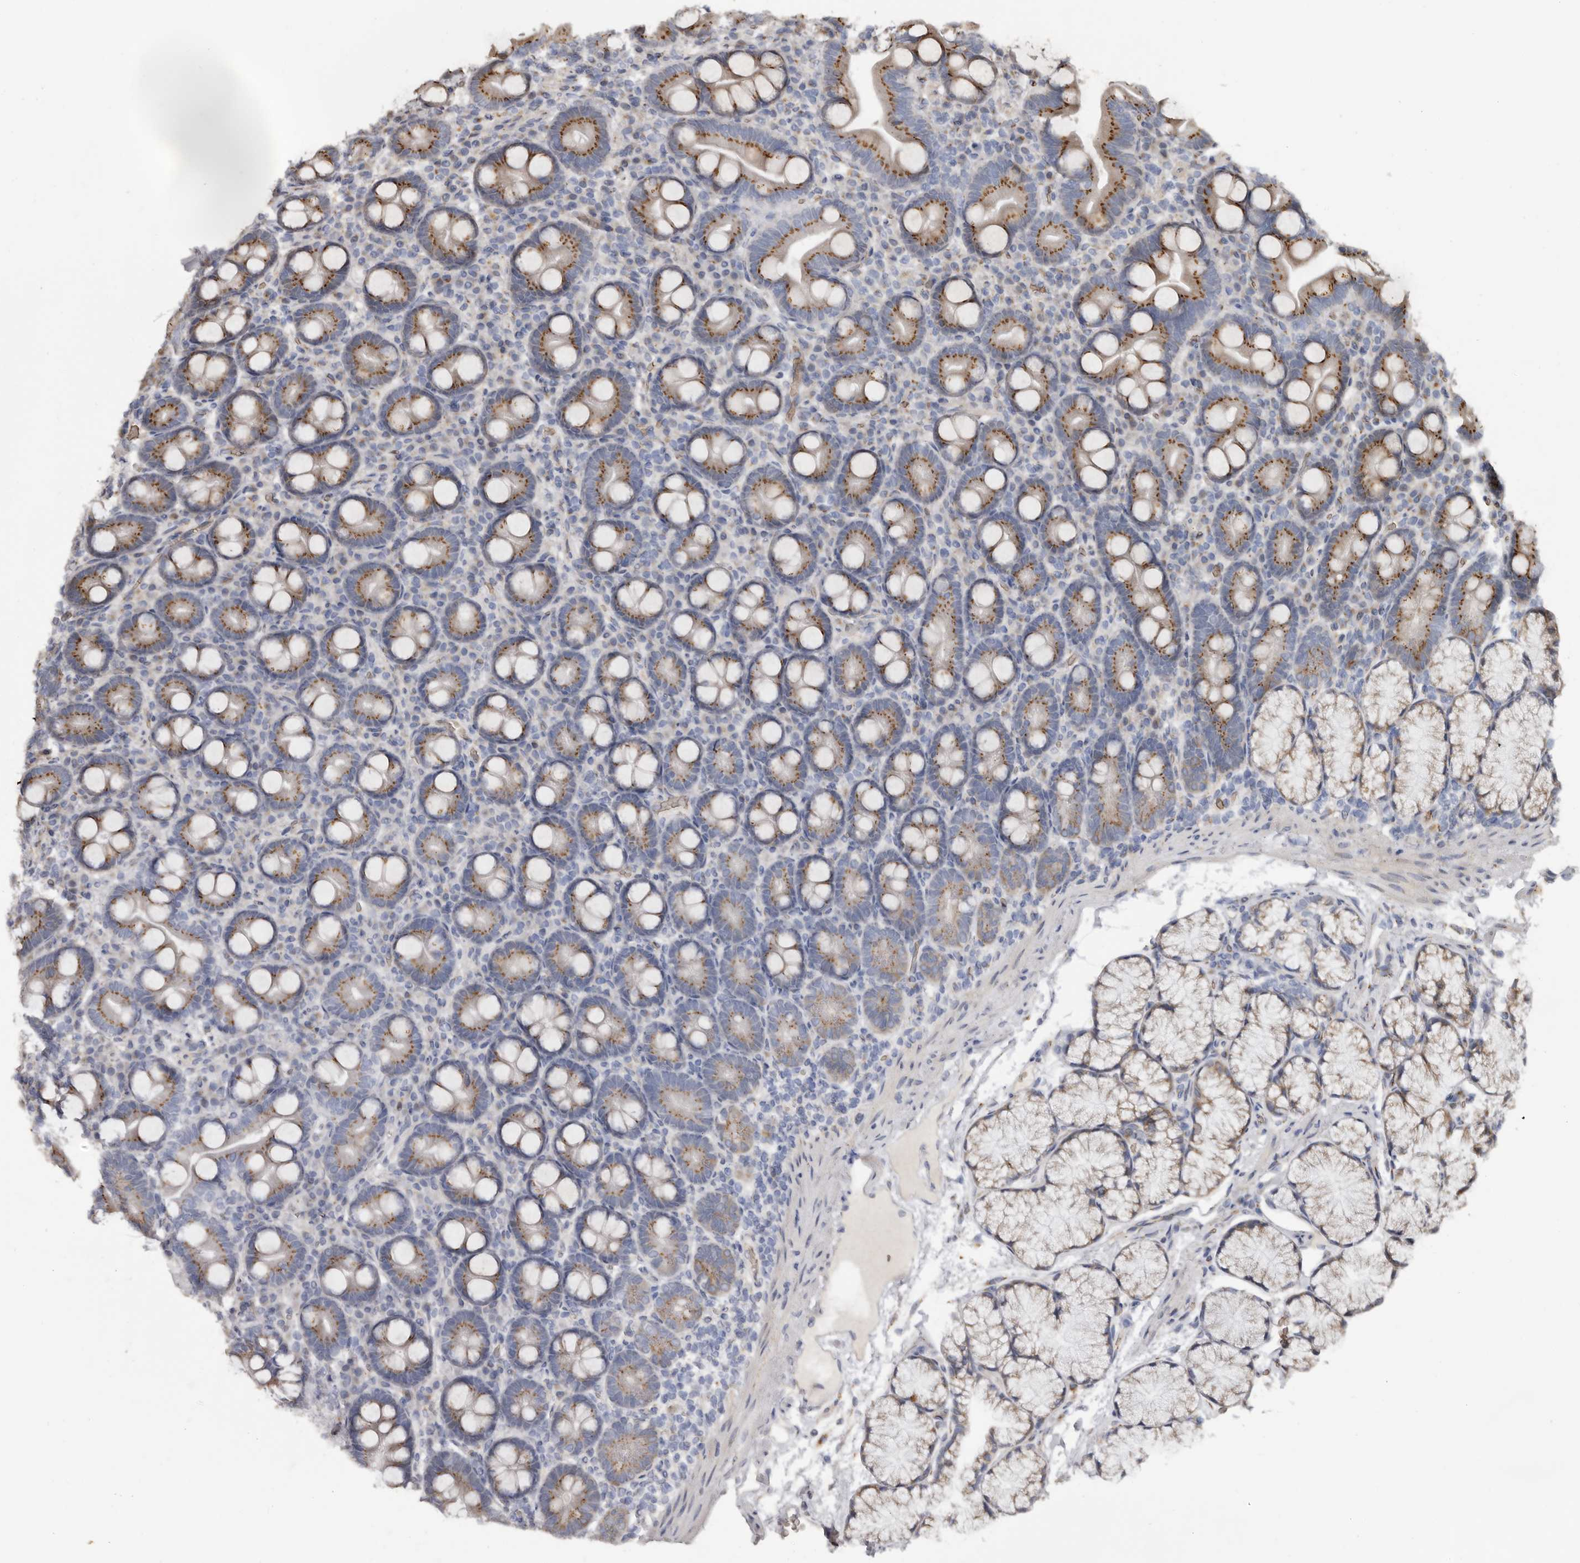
{"staining": {"intensity": "moderate", "quantity": ">75%", "location": "cytoplasmic/membranous"}, "tissue": "duodenum", "cell_type": "Glandular cells", "image_type": "normal", "snomed": [{"axis": "morphology", "description": "Normal tissue, NOS"}, {"axis": "topography", "description": "Duodenum"}], "caption": "The immunohistochemical stain labels moderate cytoplasmic/membranous expression in glandular cells of unremarkable duodenum. The staining is performed using DAB (3,3'-diaminobenzidine) brown chromogen to label protein expression. The nuclei are counter-stained blue using hematoxylin.", "gene": "ENTREP1", "patient": {"sex": "male", "age": 35}}